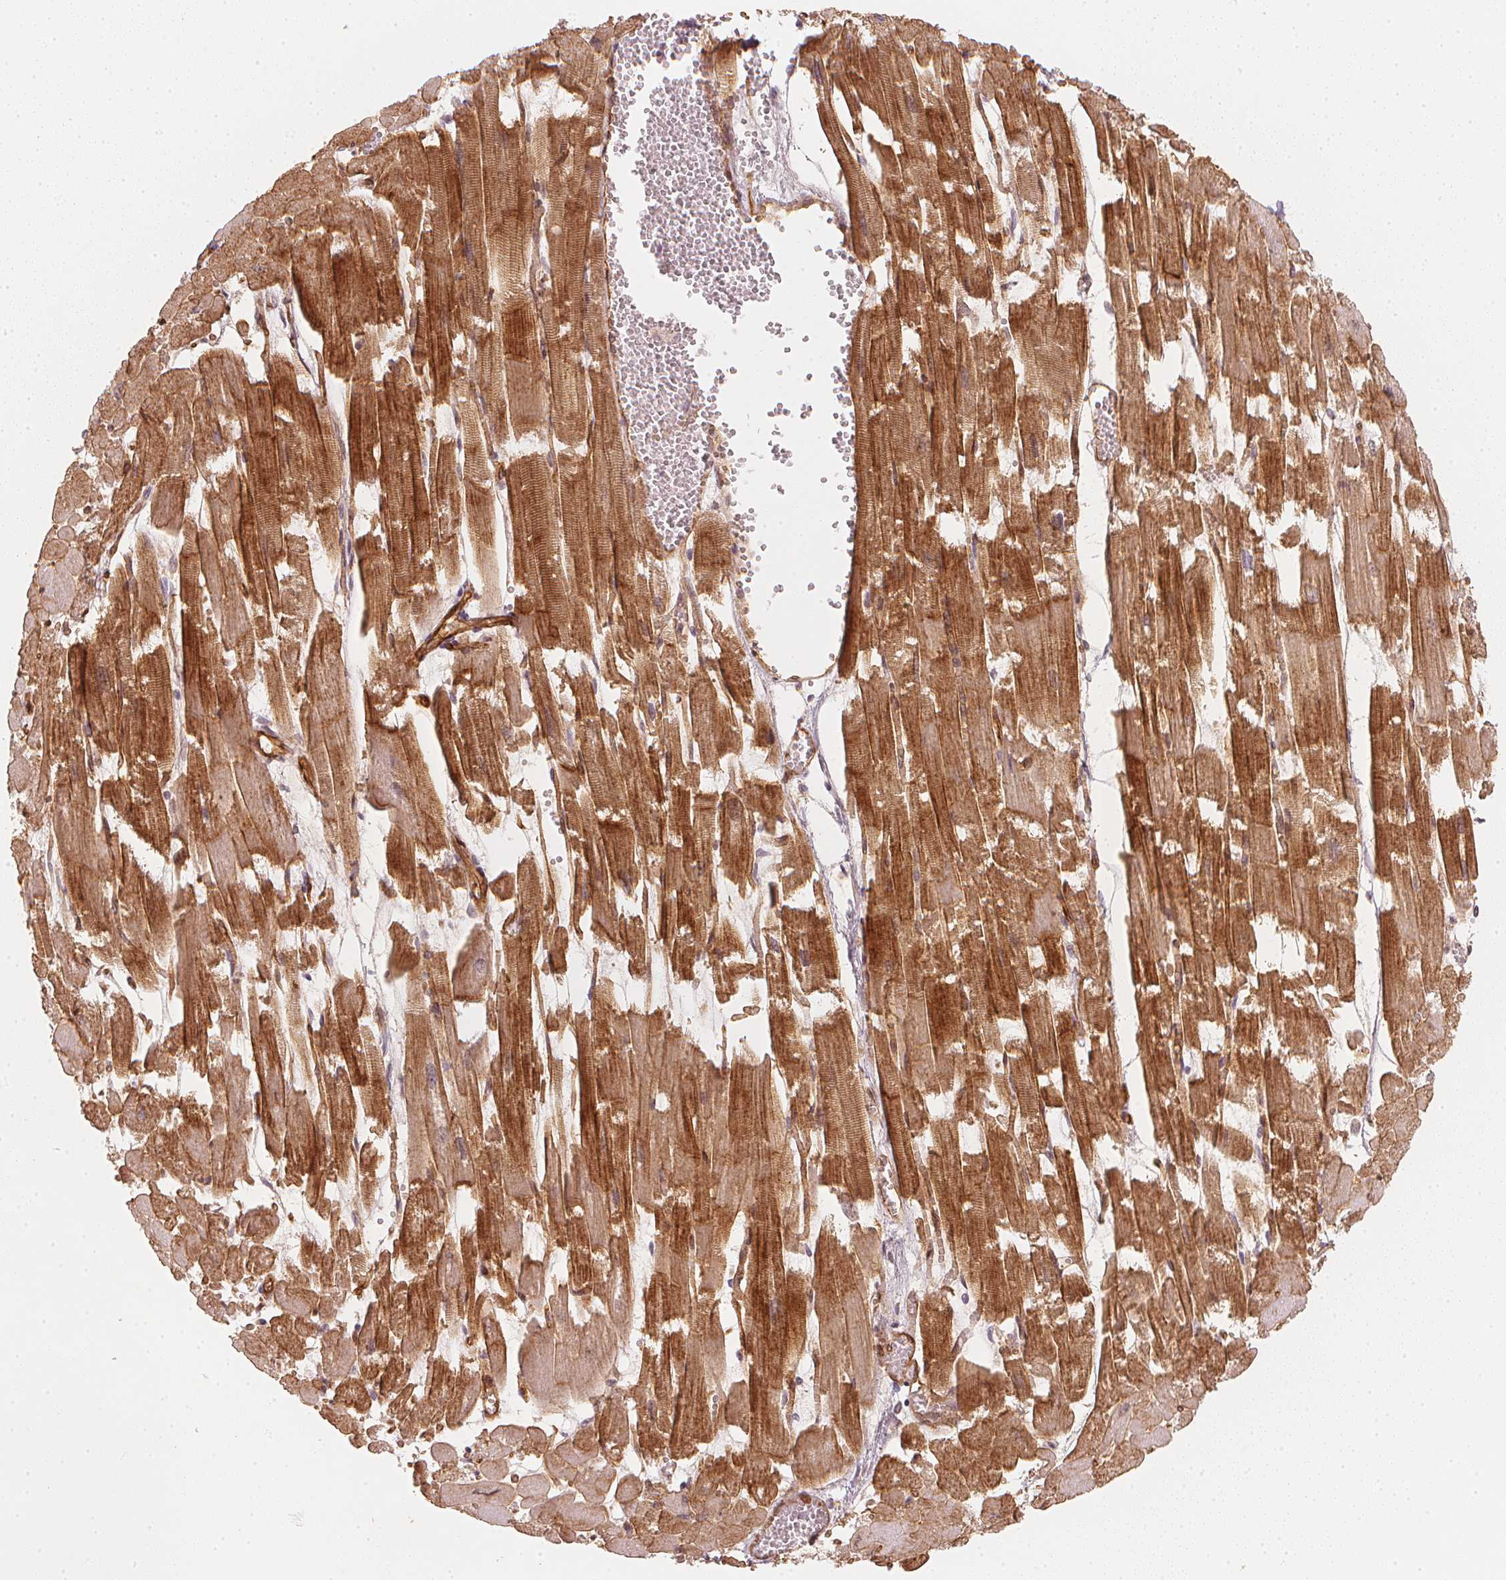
{"staining": {"intensity": "moderate", "quantity": ">75%", "location": "cytoplasmic/membranous"}, "tissue": "heart muscle", "cell_type": "Cardiomyocytes", "image_type": "normal", "snomed": [{"axis": "morphology", "description": "Normal tissue, NOS"}, {"axis": "topography", "description": "Heart"}], "caption": "Protein staining of normal heart muscle reveals moderate cytoplasmic/membranous staining in about >75% of cardiomyocytes. (DAB IHC with brightfield microscopy, high magnification).", "gene": "CIB1", "patient": {"sex": "female", "age": 52}}